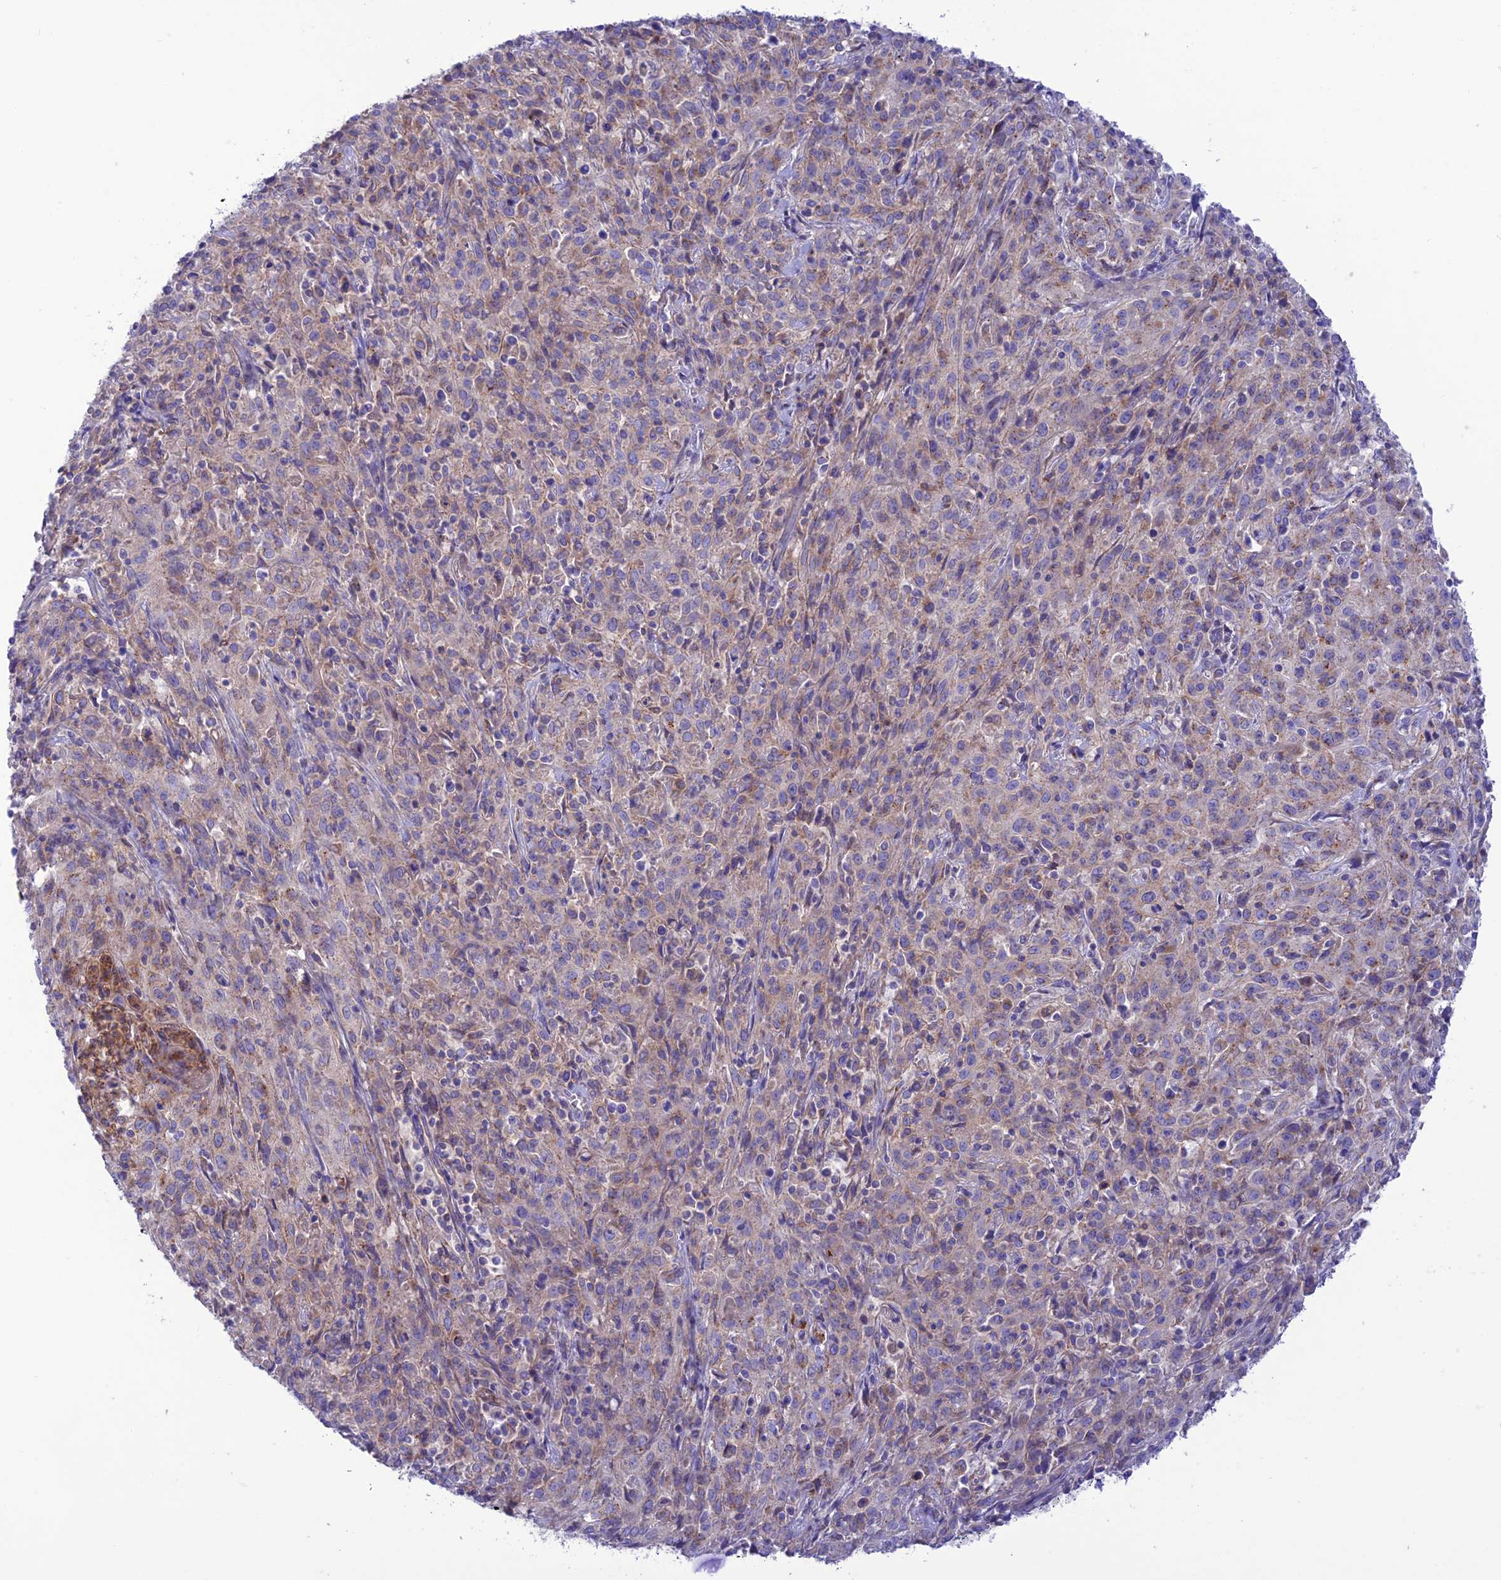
{"staining": {"intensity": "moderate", "quantity": "<25%", "location": "cytoplasmic/membranous"}, "tissue": "cervical cancer", "cell_type": "Tumor cells", "image_type": "cancer", "snomed": [{"axis": "morphology", "description": "Squamous cell carcinoma, NOS"}, {"axis": "topography", "description": "Cervix"}], "caption": "Protein analysis of cervical squamous cell carcinoma tissue shows moderate cytoplasmic/membranous staining in about <25% of tumor cells.", "gene": "CHSY3", "patient": {"sex": "female", "age": 57}}